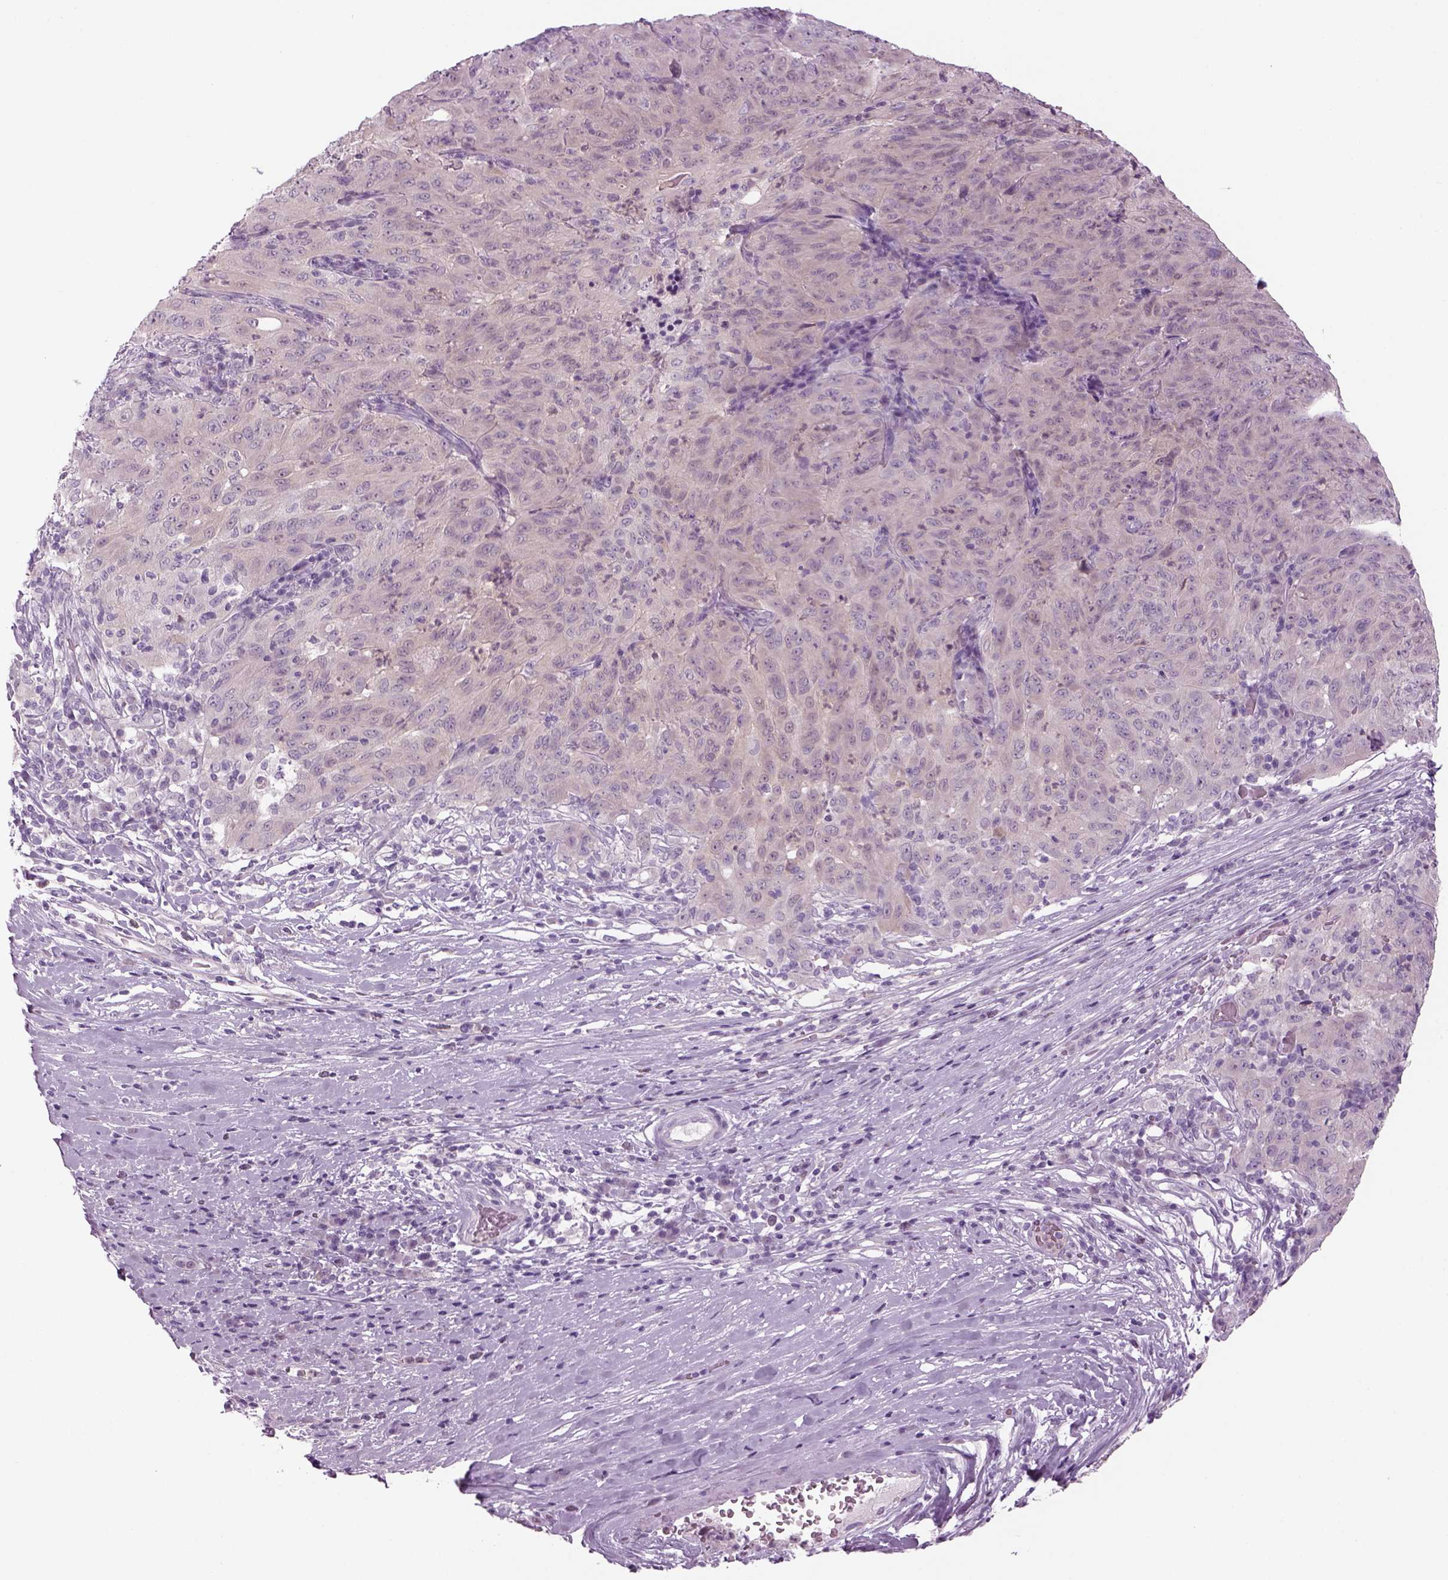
{"staining": {"intensity": "weak", "quantity": "<25%", "location": "cytoplasmic/membranous"}, "tissue": "pancreatic cancer", "cell_type": "Tumor cells", "image_type": "cancer", "snomed": [{"axis": "morphology", "description": "Adenocarcinoma, NOS"}, {"axis": "topography", "description": "Pancreas"}], "caption": "Immunohistochemistry (IHC) micrograph of human pancreatic adenocarcinoma stained for a protein (brown), which demonstrates no expression in tumor cells.", "gene": "MDH1B", "patient": {"sex": "male", "age": 63}}